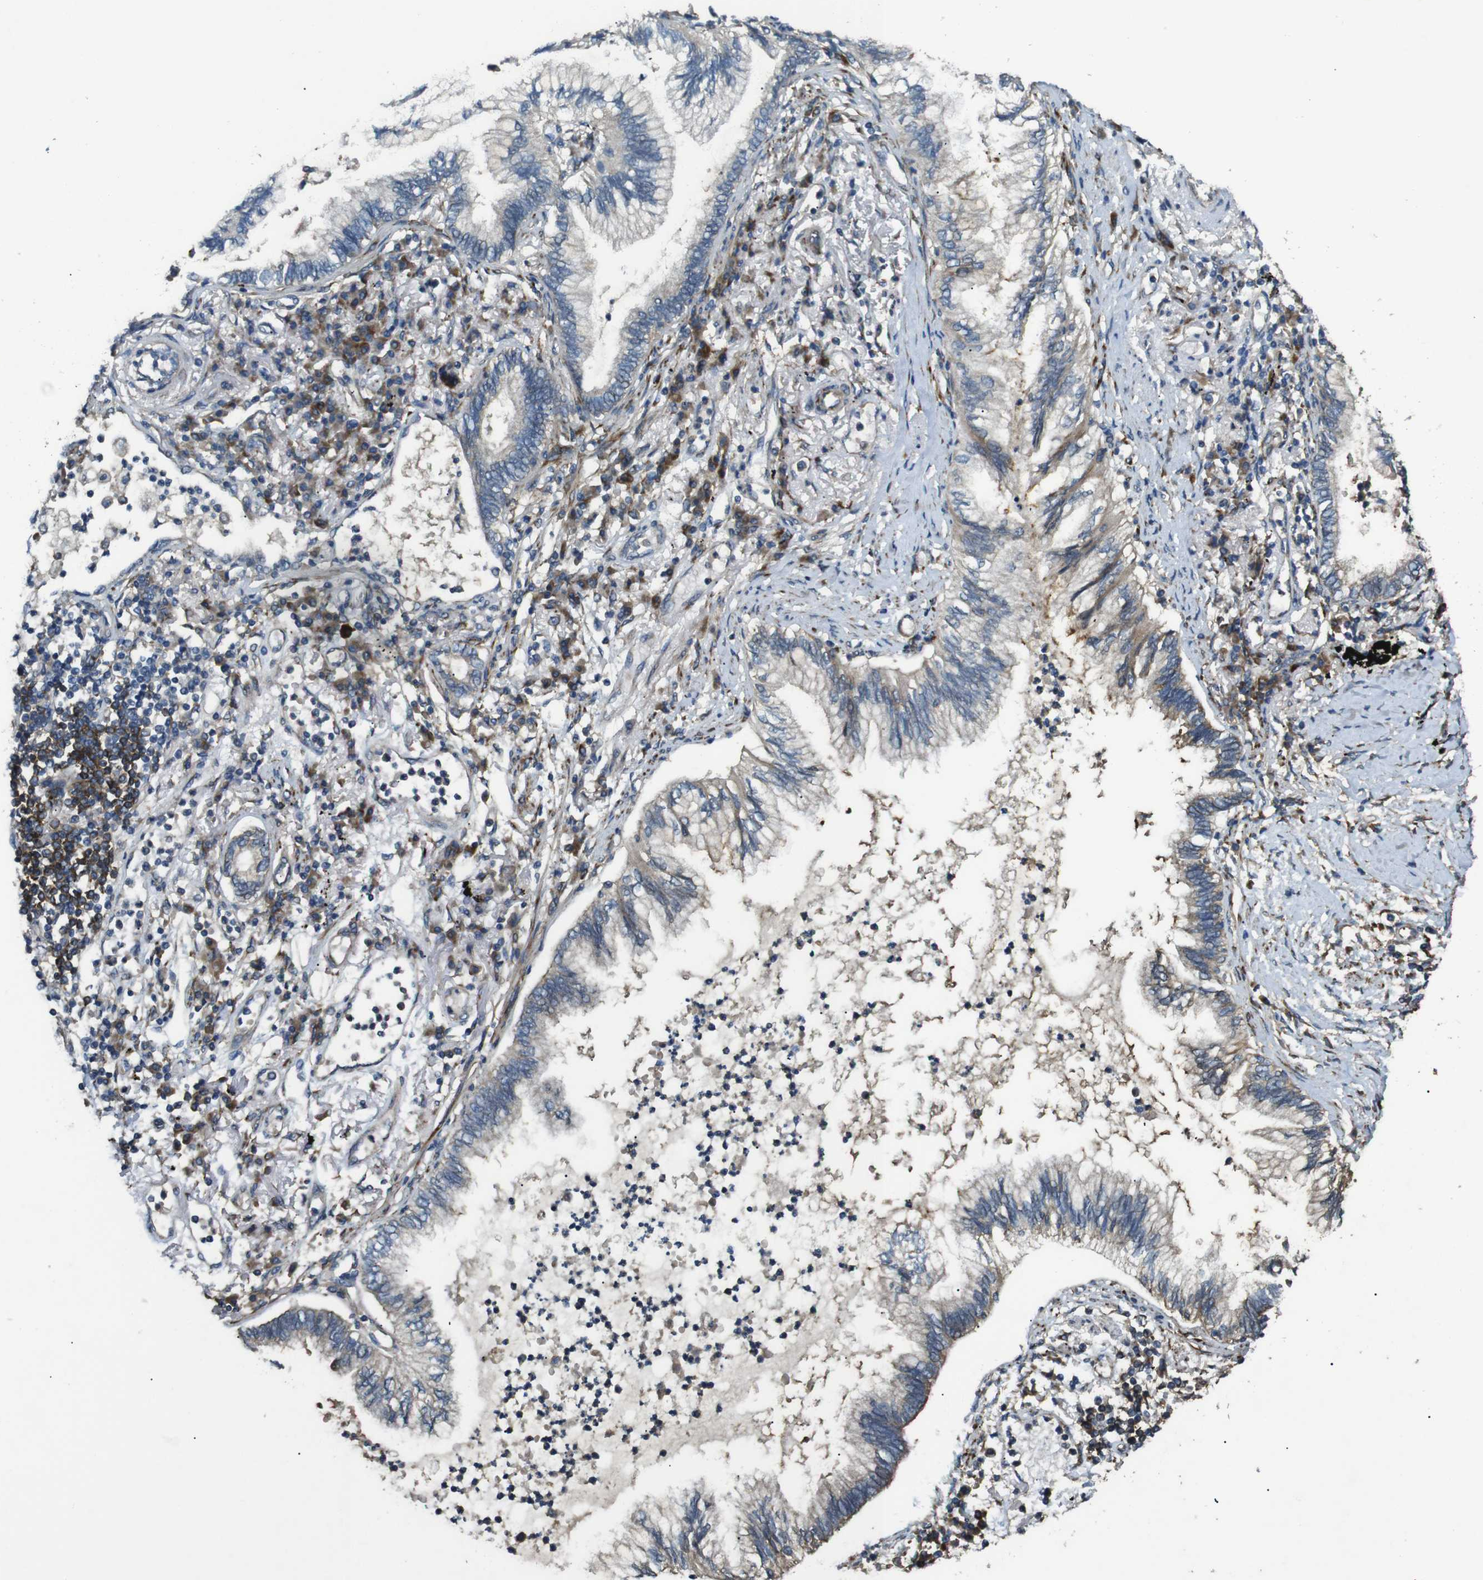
{"staining": {"intensity": "weak", "quantity": "<25%", "location": "cytoplasmic/membranous"}, "tissue": "lung cancer", "cell_type": "Tumor cells", "image_type": "cancer", "snomed": [{"axis": "morphology", "description": "Normal tissue, NOS"}, {"axis": "morphology", "description": "Adenocarcinoma, NOS"}, {"axis": "topography", "description": "Bronchus"}, {"axis": "topography", "description": "Lung"}], "caption": "An IHC micrograph of lung cancer is shown. There is no staining in tumor cells of lung cancer.", "gene": "ARHGAP24", "patient": {"sex": "female", "age": 70}}